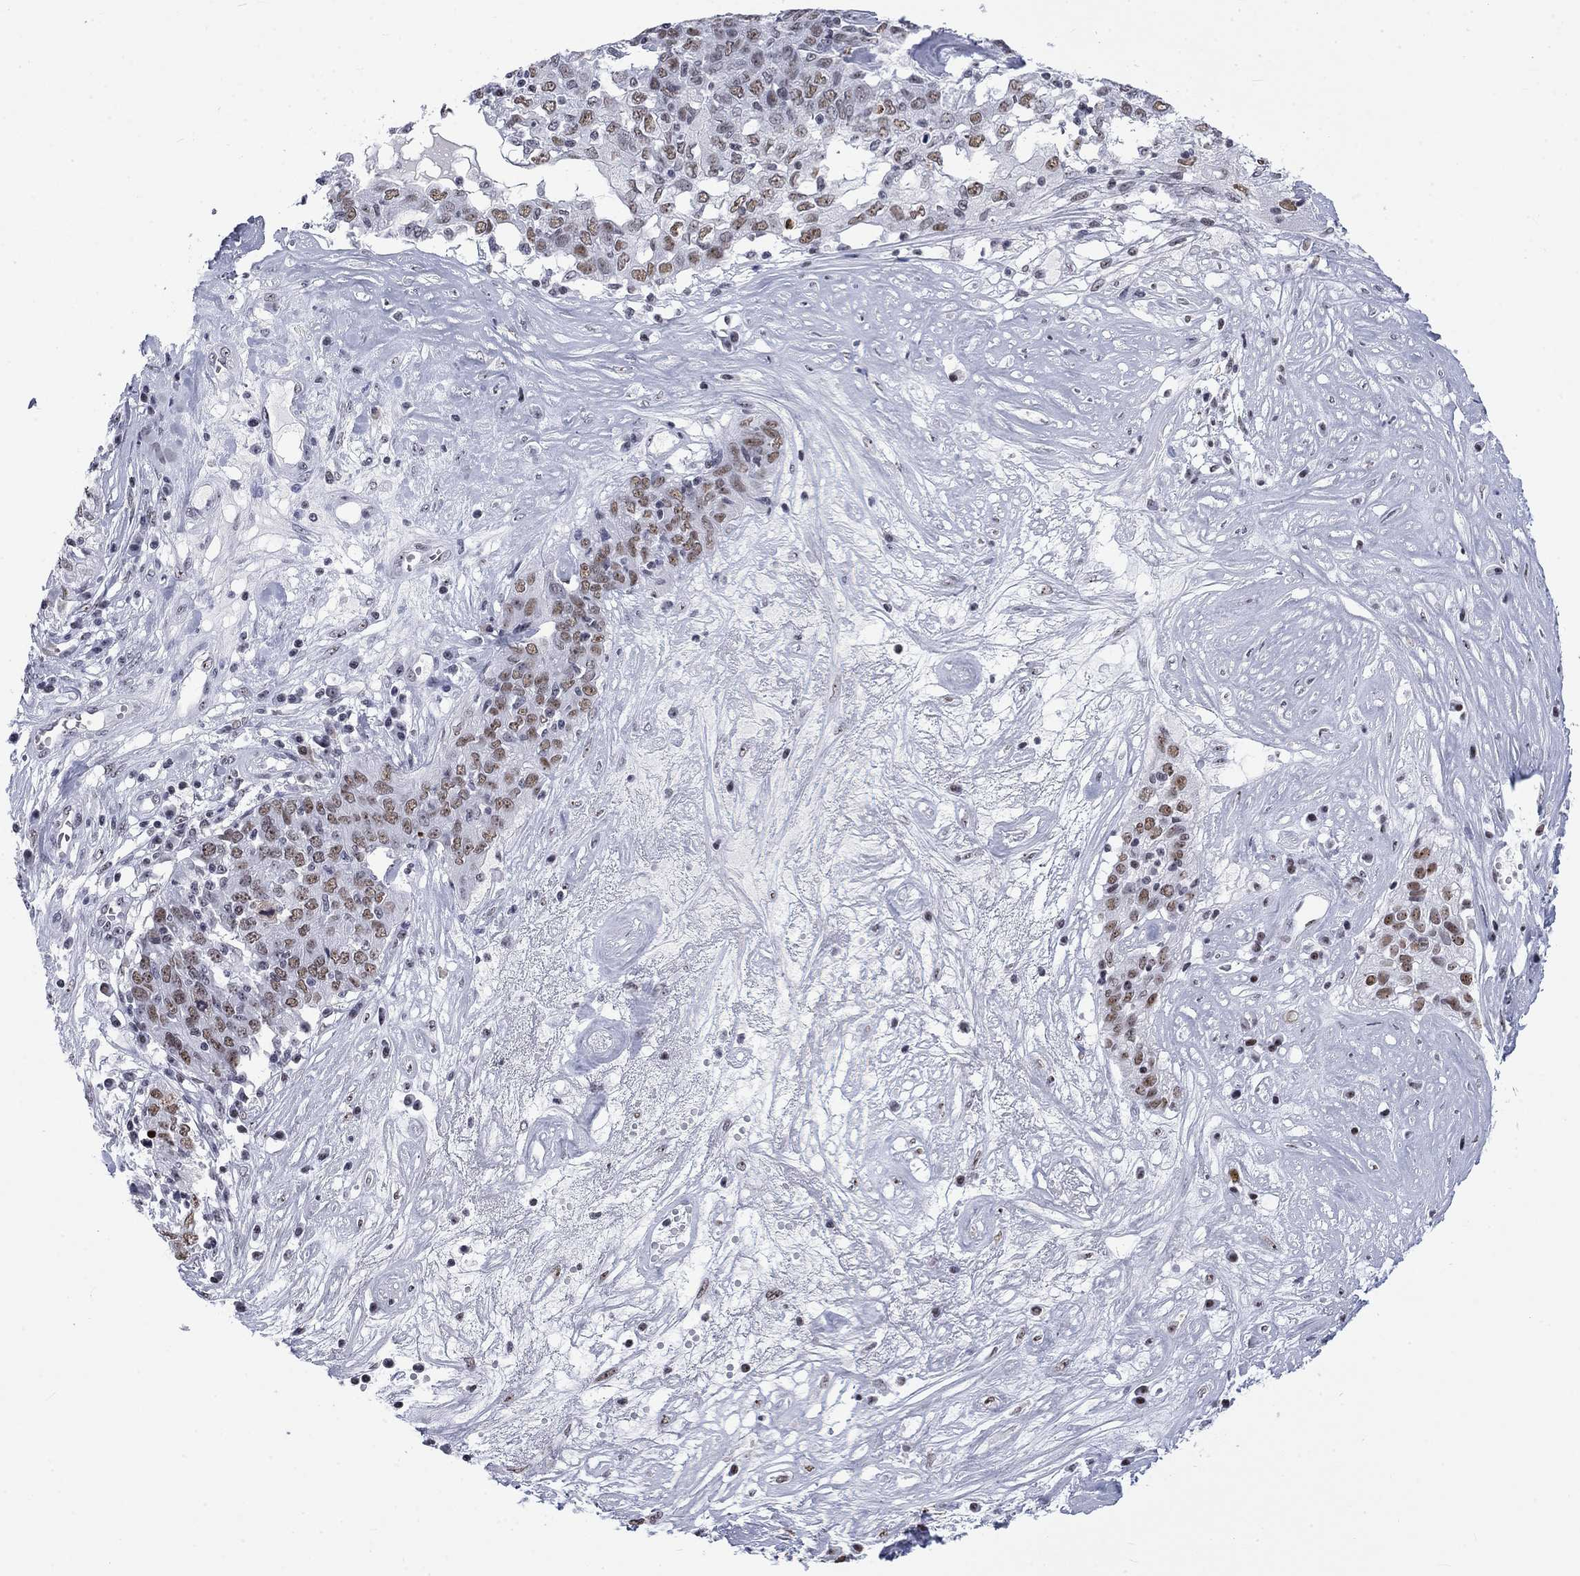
{"staining": {"intensity": "weak", "quantity": "25%-75%", "location": "nuclear"}, "tissue": "ovarian cancer", "cell_type": "Tumor cells", "image_type": "cancer", "snomed": [{"axis": "morphology", "description": "Carcinoma, endometroid"}, {"axis": "topography", "description": "Ovary"}], "caption": "This image displays ovarian endometroid carcinoma stained with immunohistochemistry (IHC) to label a protein in brown. The nuclear of tumor cells show weak positivity for the protein. Nuclei are counter-stained blue.", "gene": "CSRNP3", "patient": {"sex": "female", "age": 50}}